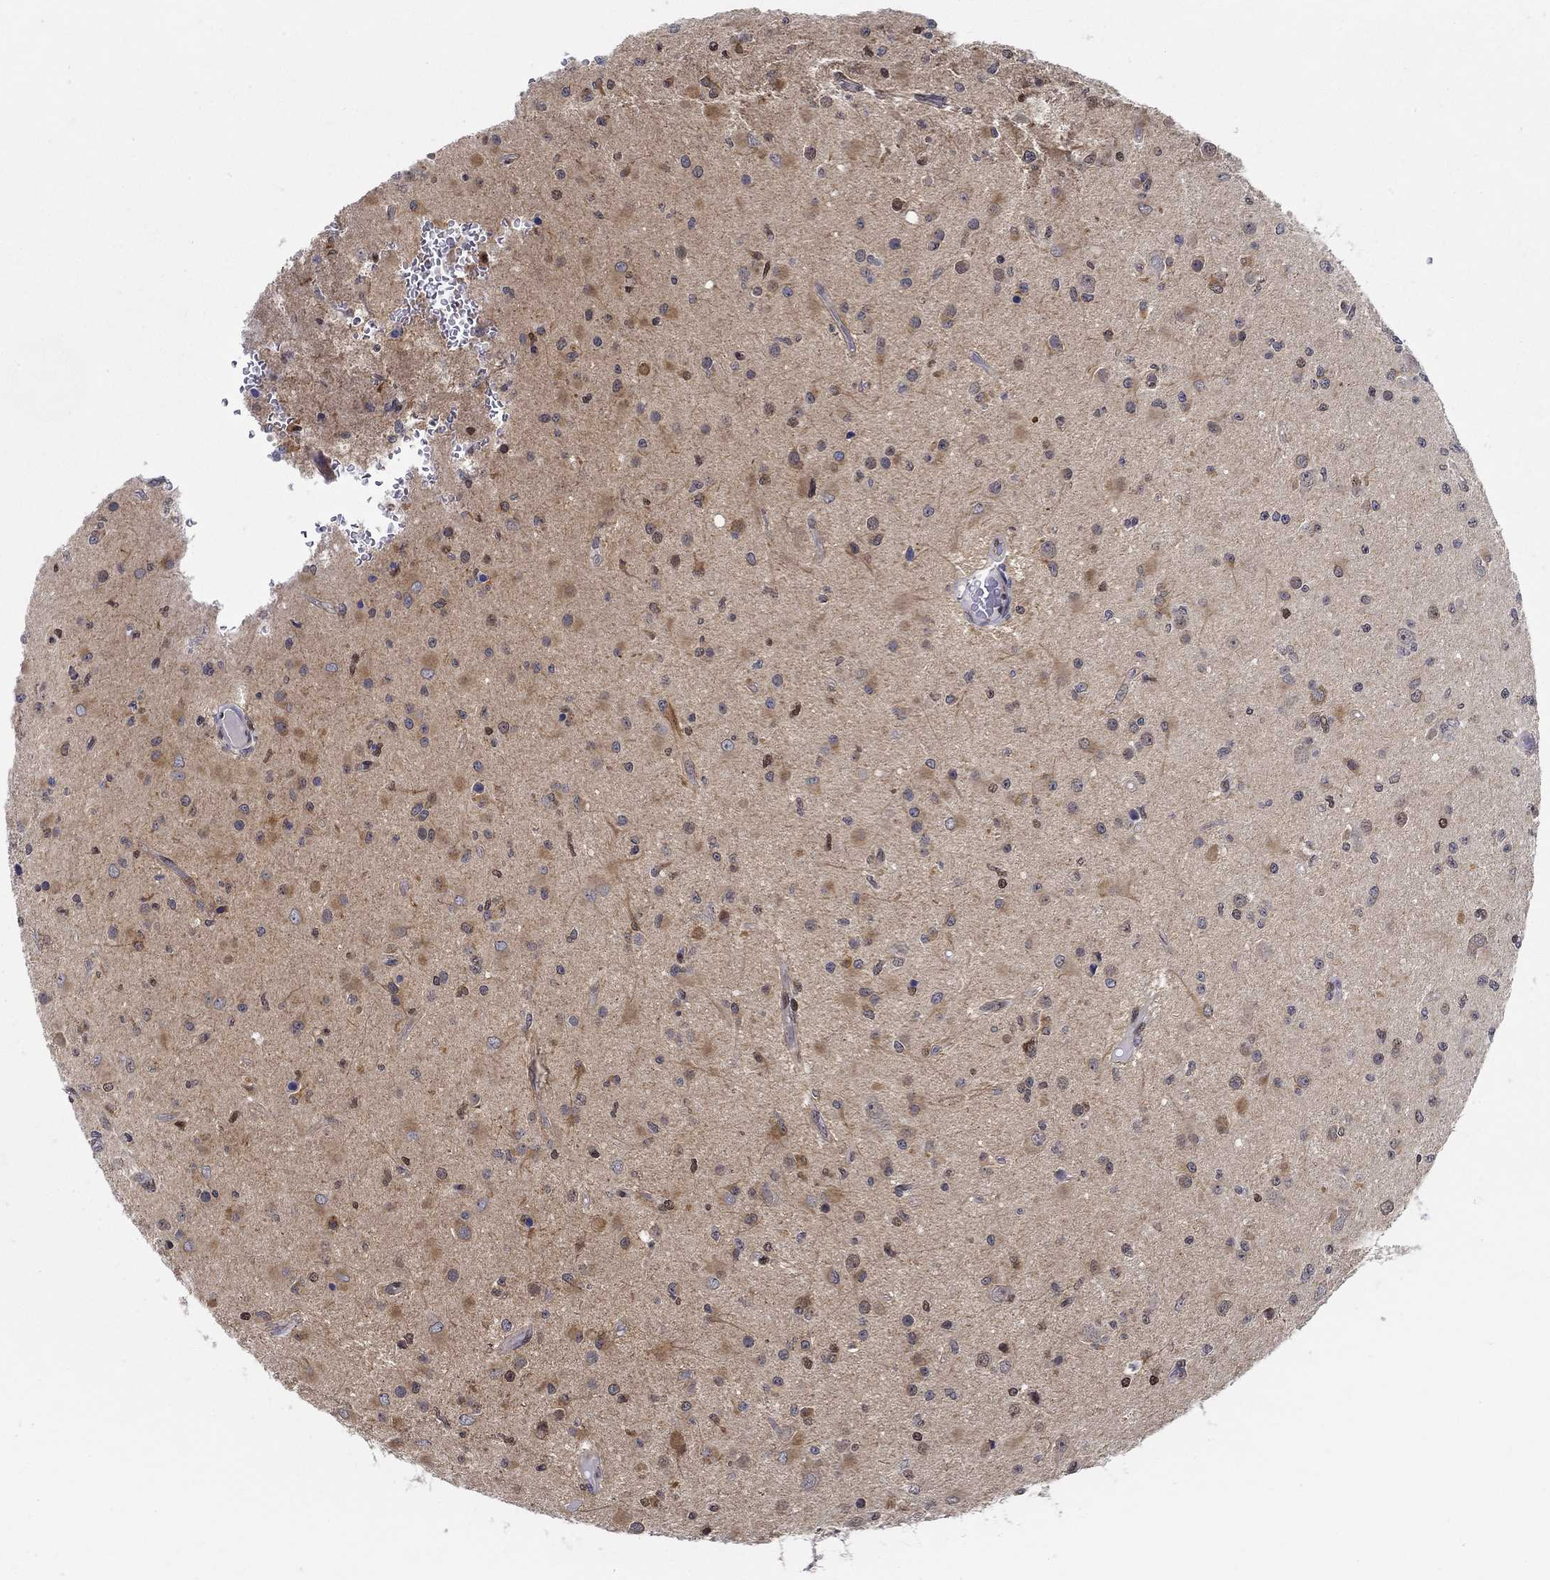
{"staining": {"intensity": "strong", "quantity": "<25%", "location": "nuclear"}, "tissue": "glioma", "cell_type": "Tumor cells", "image_type": "cancer", "snomed": [{"axis": "morphology", "description": "Glioma, malignant, Low grade"}, {"axis": "topography", "description": "Brain"}], "caption": "Protein staining by immunohistochemistry displays strong nuclear expression in about <25% of tumor cells in glioma. (DAB (3,3'-diaminobenzidine) IHC, brown staining for protein, blue staining for nuclei).", "gene": "ZNF594", "patient": {"sex": "female", "age": 45}}